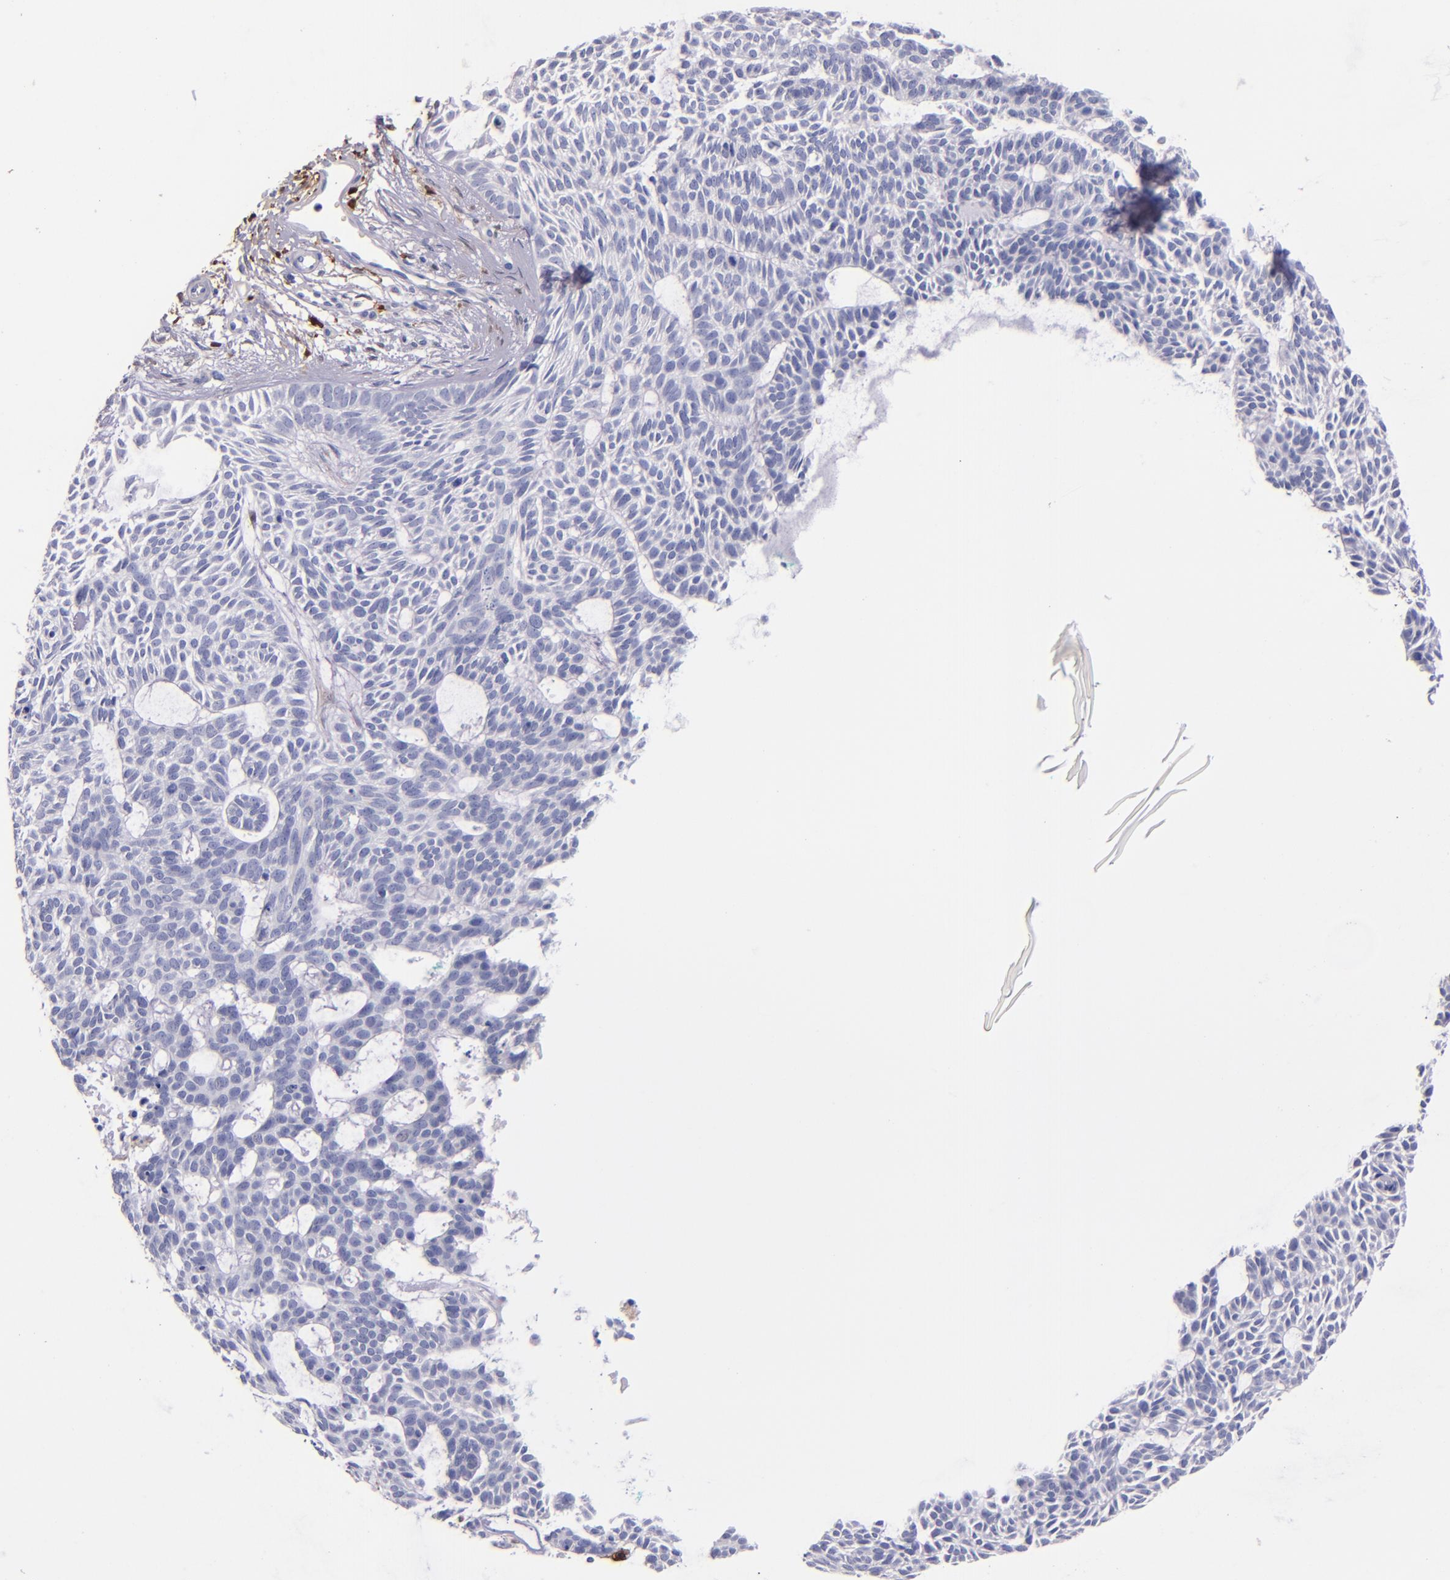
{"staining": {"intensity": "negative", "quantity": "none", "location": "none"}, "tissue": "skin cancer", "cell_type": "Tumor cells", "image_type": "cancer", "snomed": [{"axis": "morphology", "description": "Basal cell carcinoma"}, {"axis": "topography", "description": "Skin"}], "caption": "The immunohistochemistry (IHC) photomicrograph has no significant expression in tumor cells of skin basal cell carcinoma tissue.", "gene": "F13A1", "patient": {"sex": "male", "age": 75}}